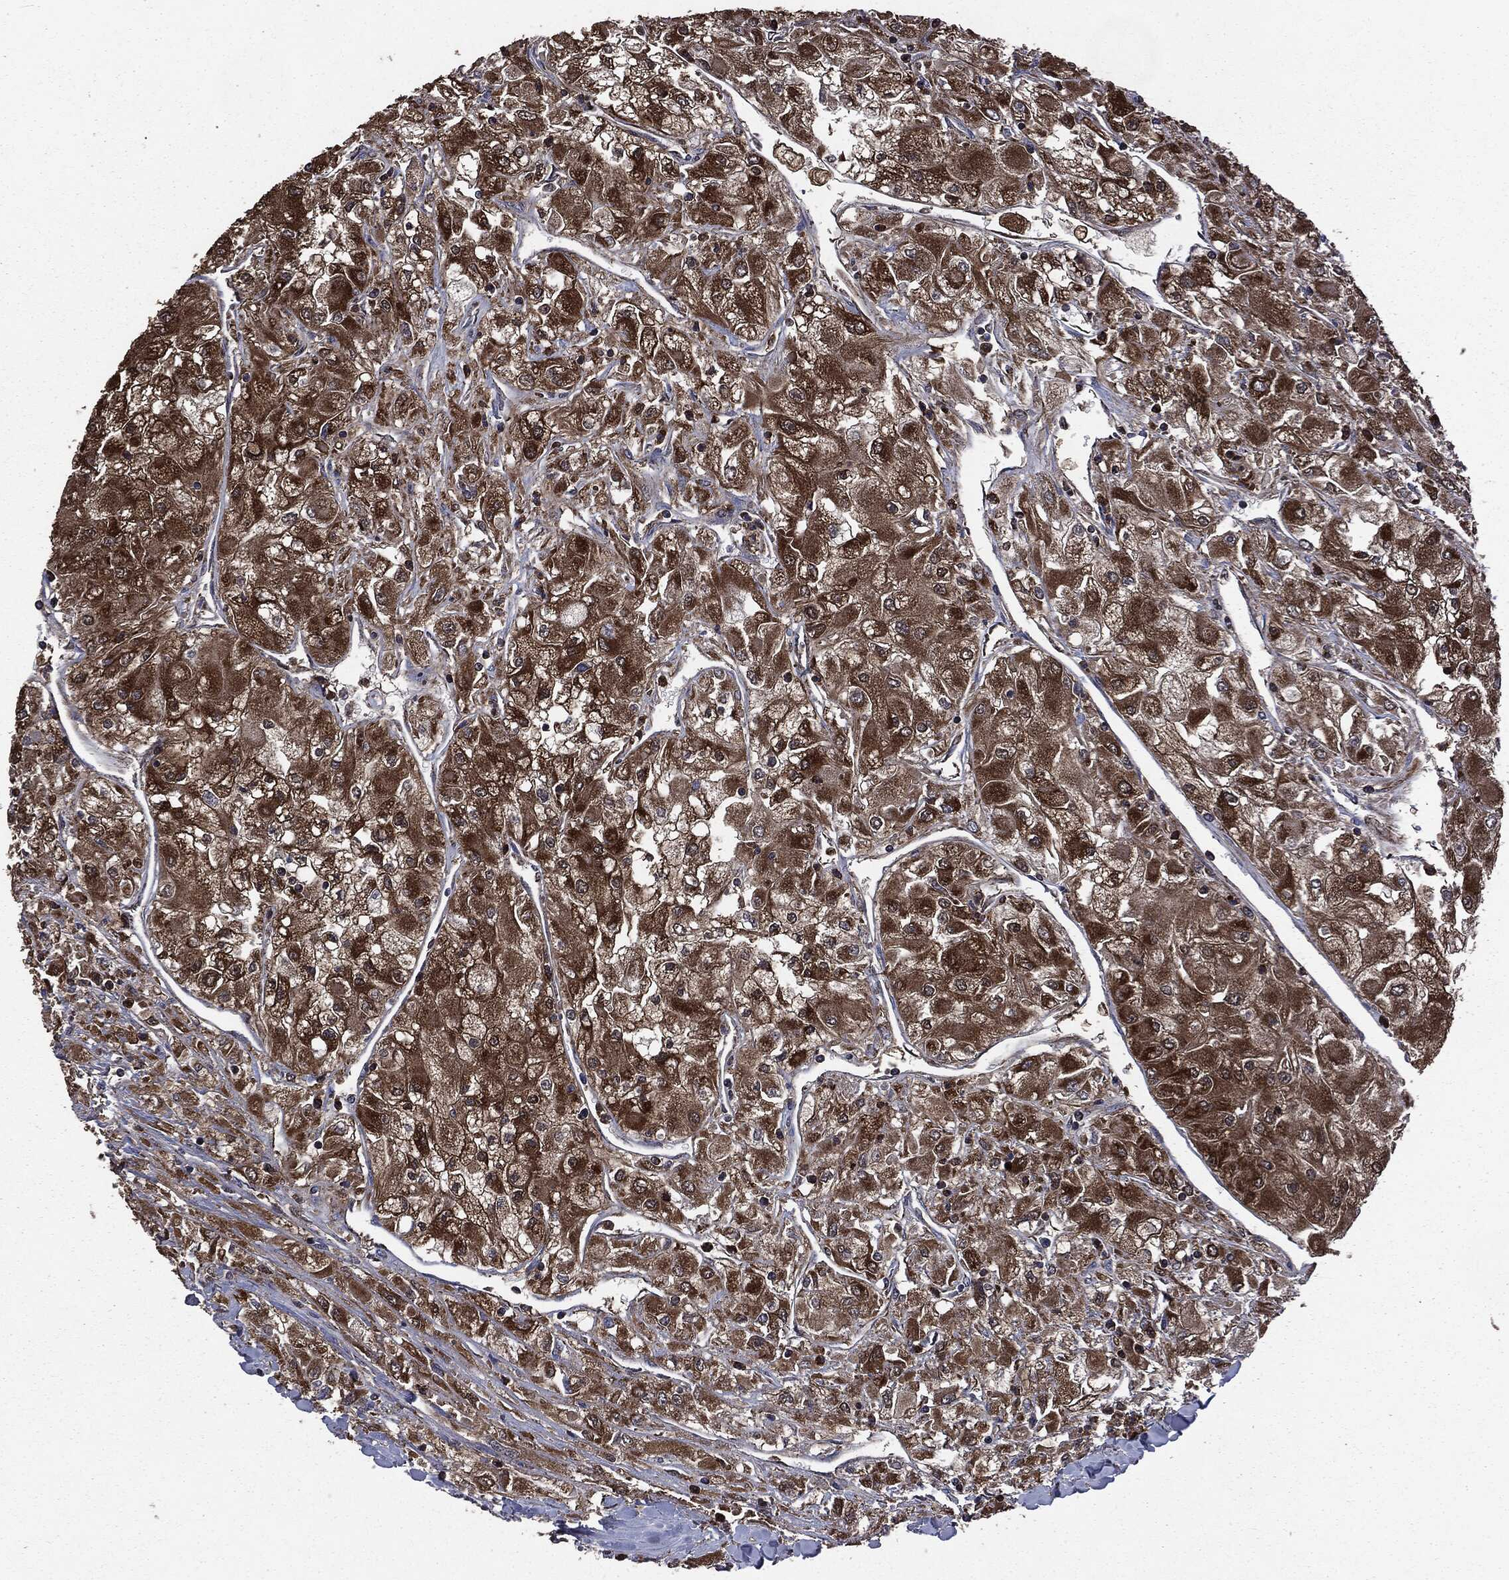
{"staining": {"intensity": "strong", "quantity": ">75%", "location": "cytoplasmic/membranous"}, "tissue": "renal cancer", "cell_type": "Tumor cells", "image_type": "cancer", "snomed": [{"axis": "morphology", "description": "Adenocarcinoma, NOS"}, {"axis": "topography", "description": "Kidney"}], "caption": "DAB immunohistochemical staining of renal cancer shows strong cytoplasmic/membranous protein staining in about >75% of tumor cells.", "gene": "MAPK6", "patient": {"sex": "male", "age": 80}}